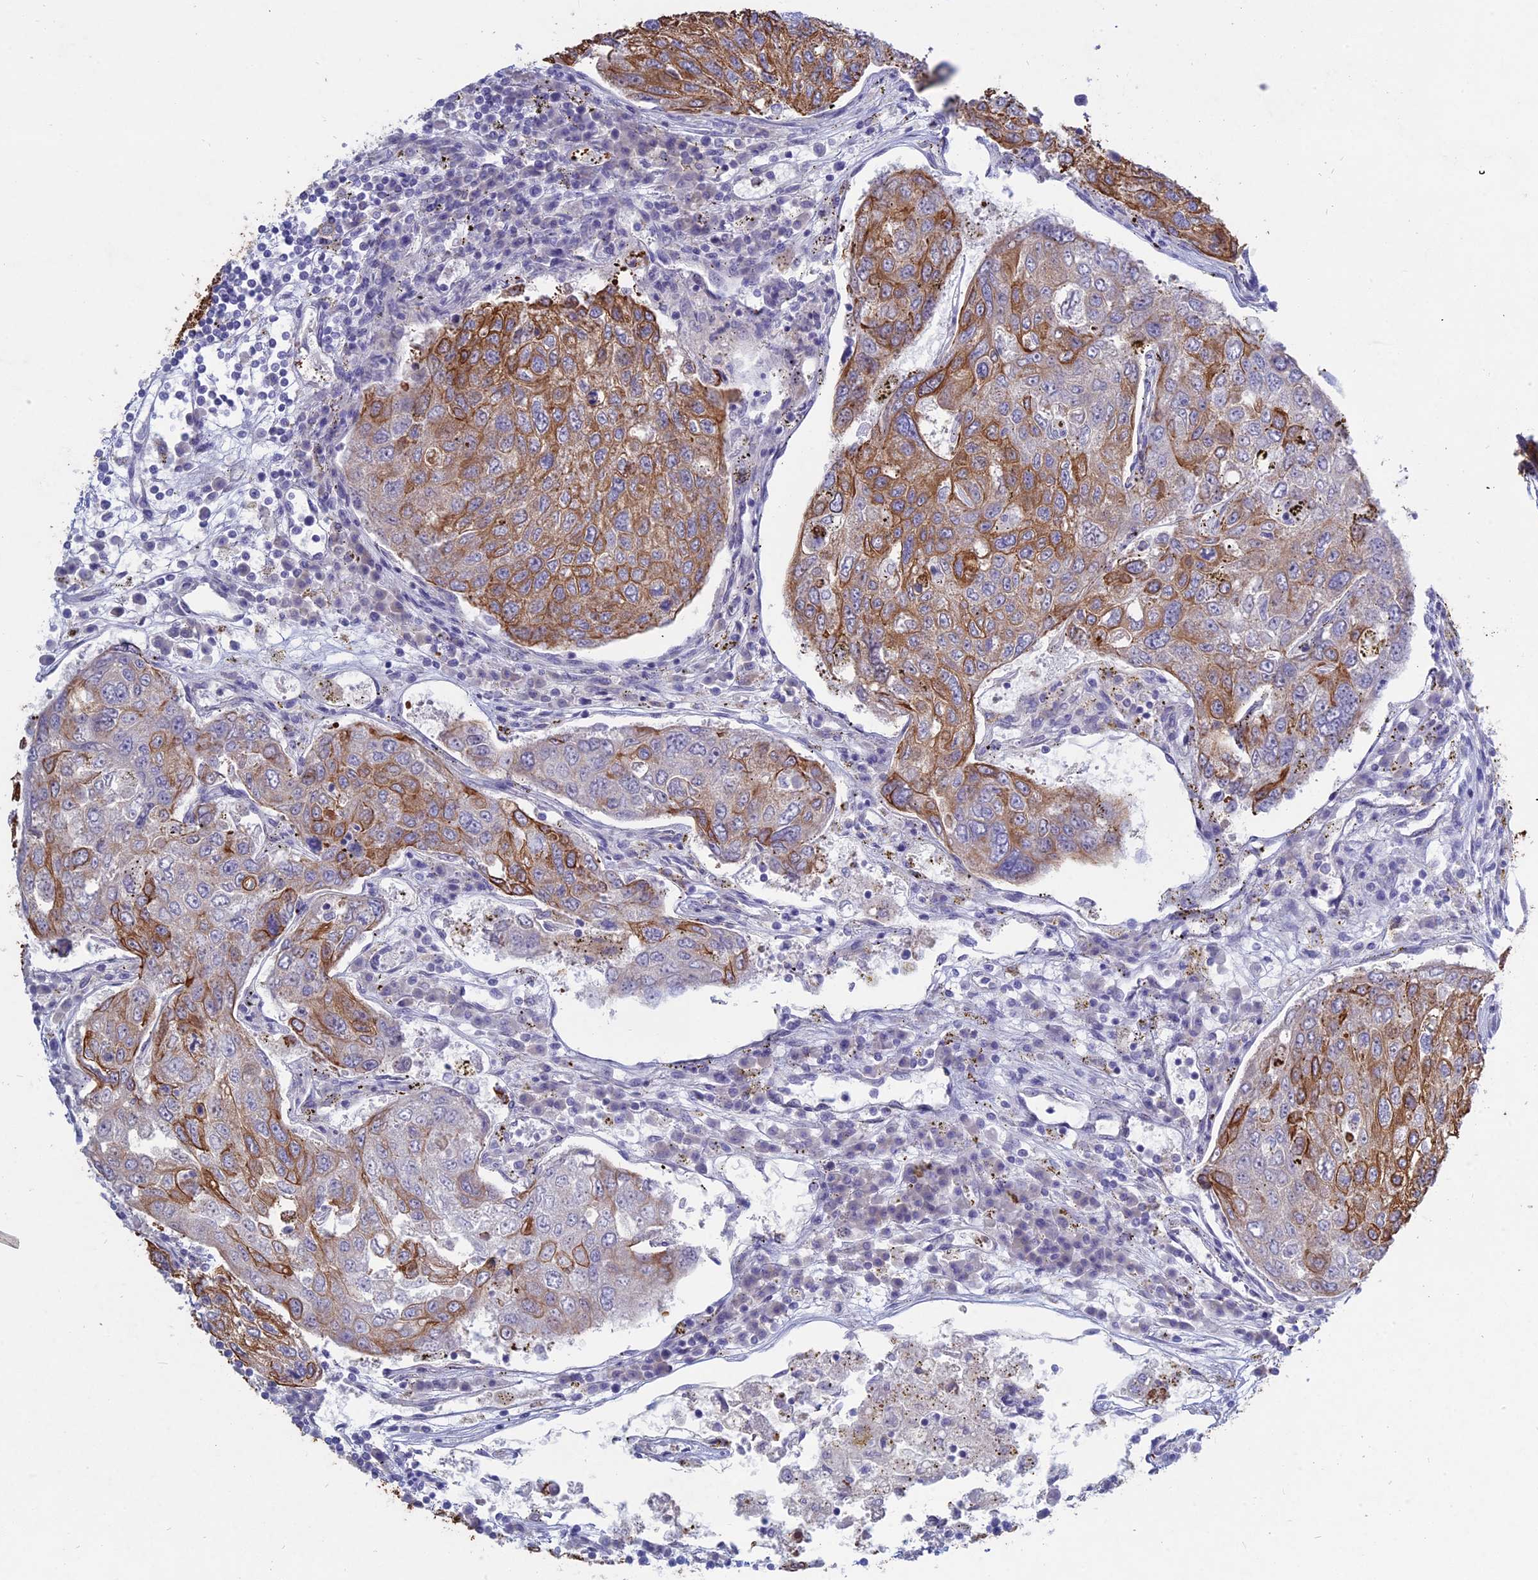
{"staining": {"intensity": "moderate", "quantity": "25%-75%", "location": "cytoplasmic/membranous"}, "tissue": "urothelial cancer", "cell_type": "Tumor cells", "image_type": "cancer", "snomed": [{"axis": "morphology", "description": "Urothelial carcinoma, High grade"}, {"axis": "topography", "description": "Lymph node"}, {"axis": "topography", "description": "Urinary bladder"}], "caption": "Urothelial carcinoma (high-grade) tissue displays moderate cytoplasmic/membranous staining in about 25%-75% of tumor cells, visualized by immunohistochemistry.", "gene": "MYO5B", "patient": {"sex": "male", "age": 51}}